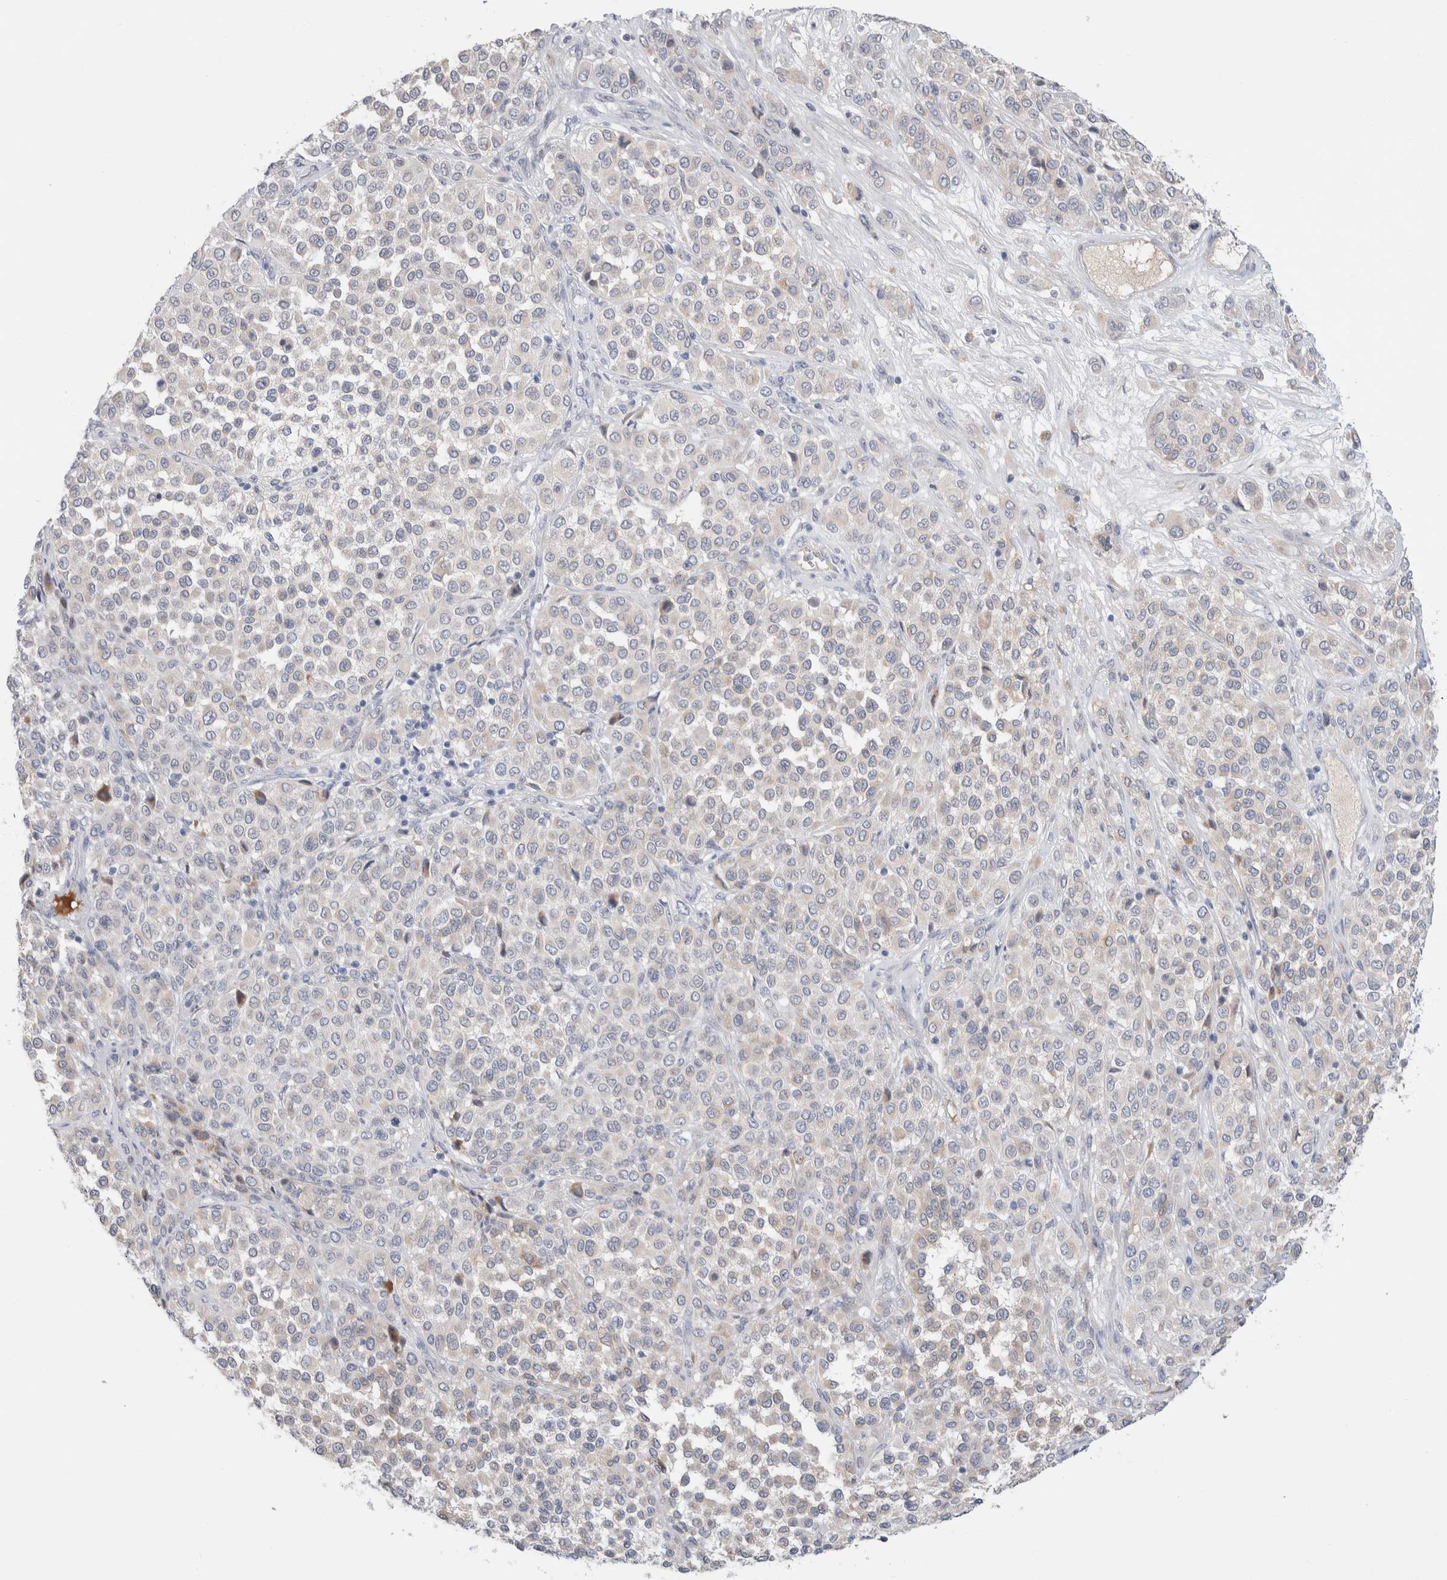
{"staining": {"intensity": "weak", "quantity": "<25%", "location": "cytoplasmic/membranous"}, "tissue": "melanoma", "cell_type": "Tumor cells", "image_type": "cancer", "snomed": [{"axis": "morphology", "description": "Malignant melanoma, Metastatic site"}, {"axis": "topography", "description": "Pancreas"}], "caption": "Malignant melanoma (metastatic site) stained for a protein using immunohistochemistry shows no expression tumor cells.", "gene": "RUSF1", "patient": {"sex": "female", "age": 30}}